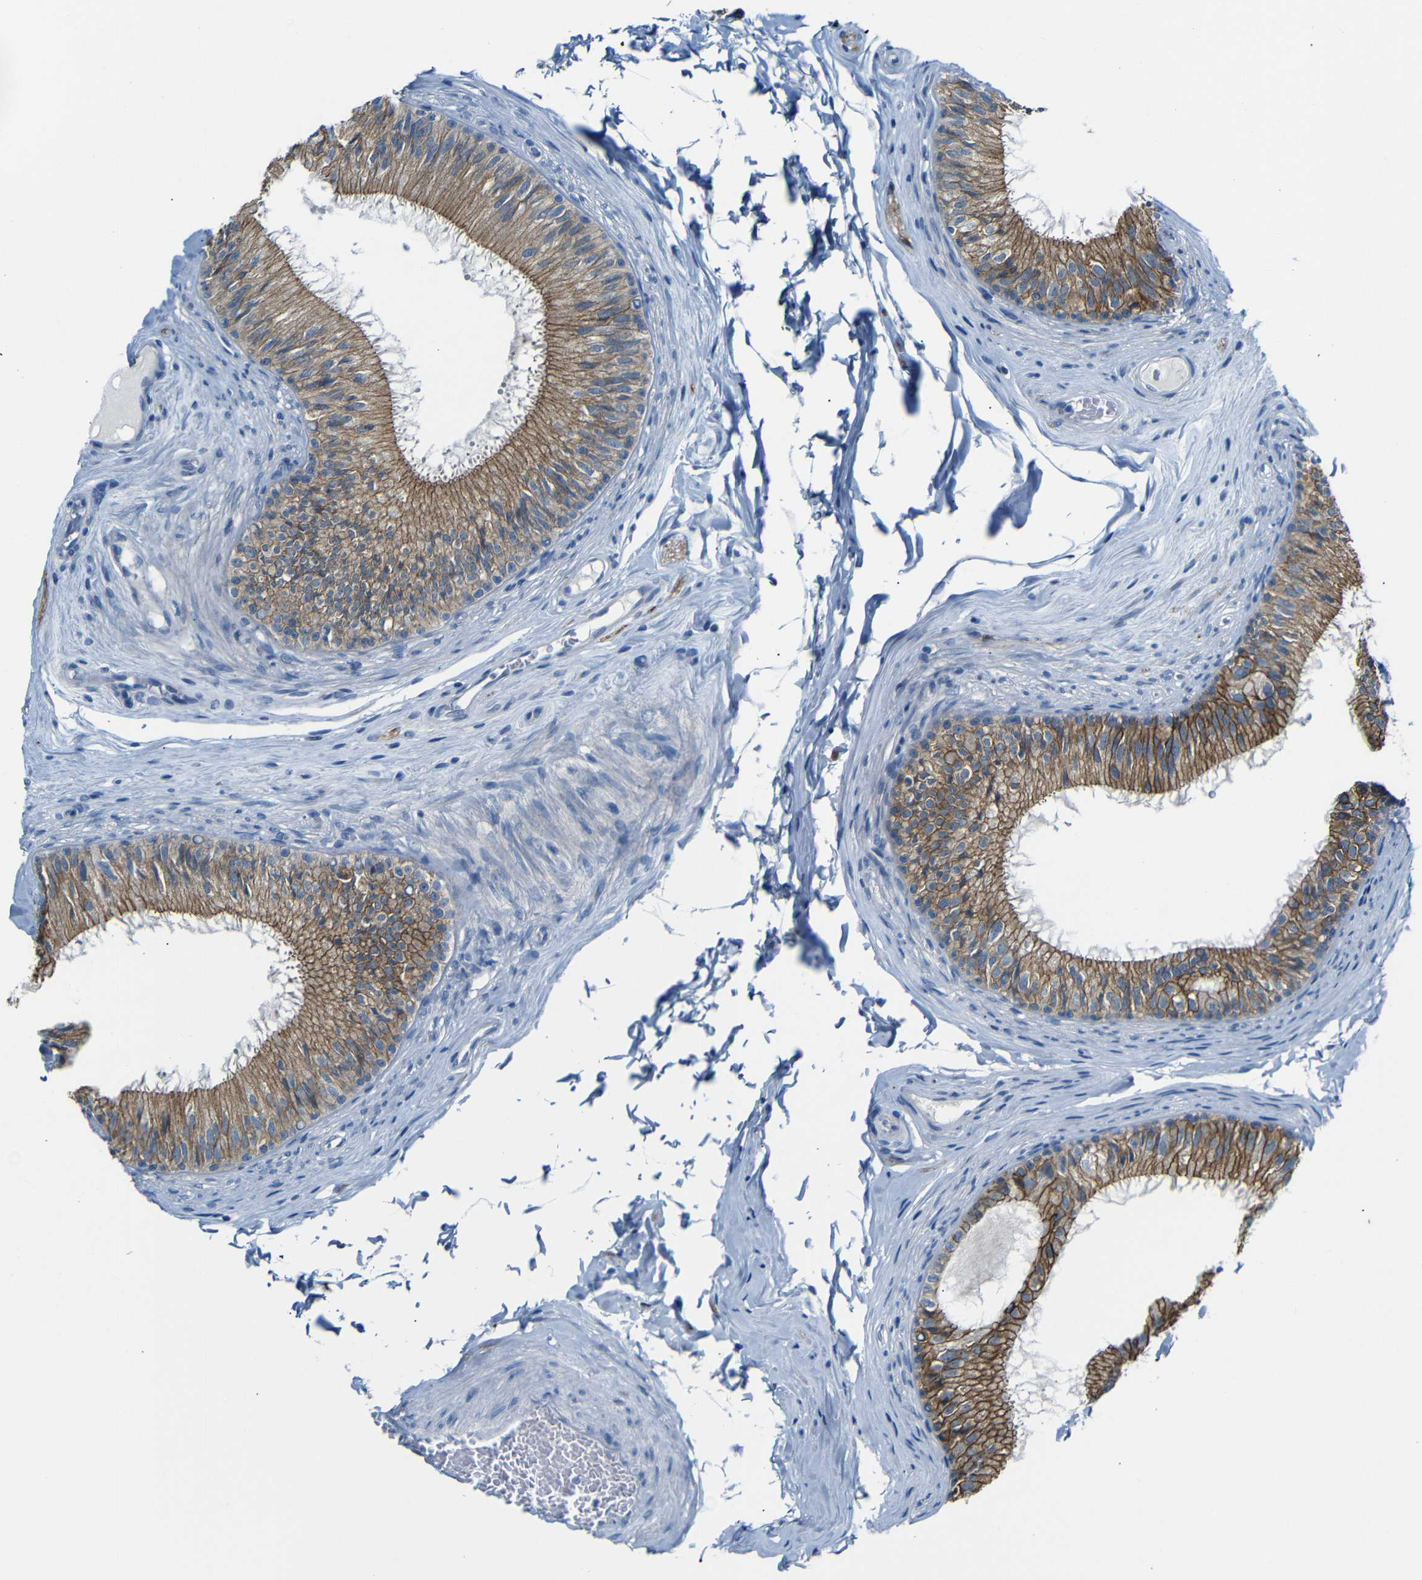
{"staining": {"intensity": "strong", "quantity": ">75%", "location": "cytoplasmic/membranous"}, "tissue": "epididymis", "cell_type": "Glandular cells", "image_type": "normal", "snomed": [{"axis": "morphology", "description": "Normal tissue, NOS"}, {"axis": "topography", "description": "Testis"}, {"axis": "topography", "description": "Epididymis"}], "caption": "This photomicrograph exhibits IHC staining of unremarkable epididymis, with high strong cytoplasmic/membranous staining in approximately >75% of glandular cells.", "gene": "ANK3", "patient": {"sex": "male", "age": 36}}